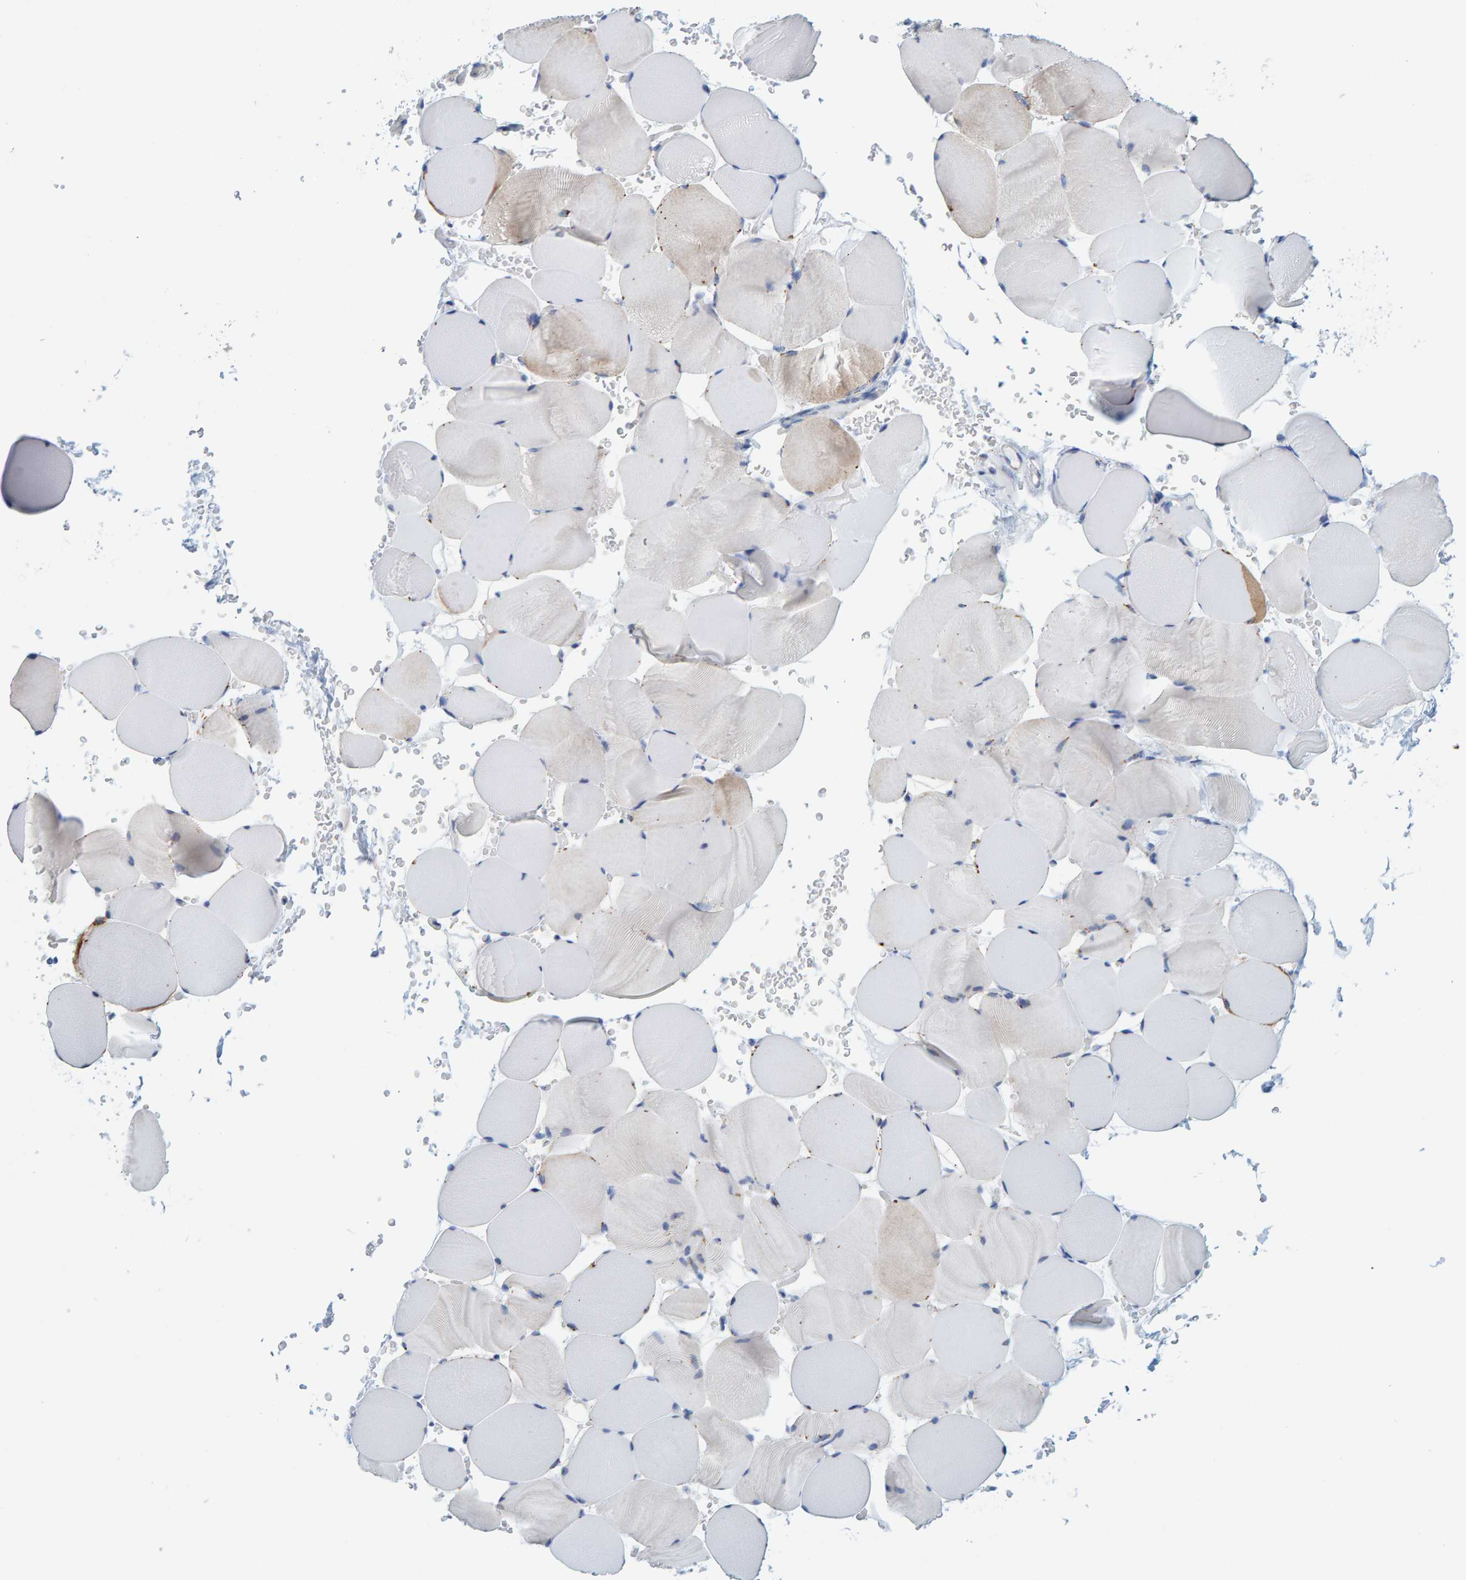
{"staining": {"intensity": "weak", "quantity": "<25%", "location": "cytoplasmic/membranous"}, "tissue": "skeletal muscle", "cell_type": "Myocytes", "image_type": "normal", "snomed": [{"axis": "morphology", "description": "Normal tissue, NOS"}, {"axis": "topography", "description": "Skeletal muscle"}], "caption": "Immunohistochemistry (IHC) image of unremarkable human skeletal muscle stained for a protein (brown), which demonstrates no expression in myocytes.", "gene": "BIN3", "patient": {"sex": "male", "age": 62}}